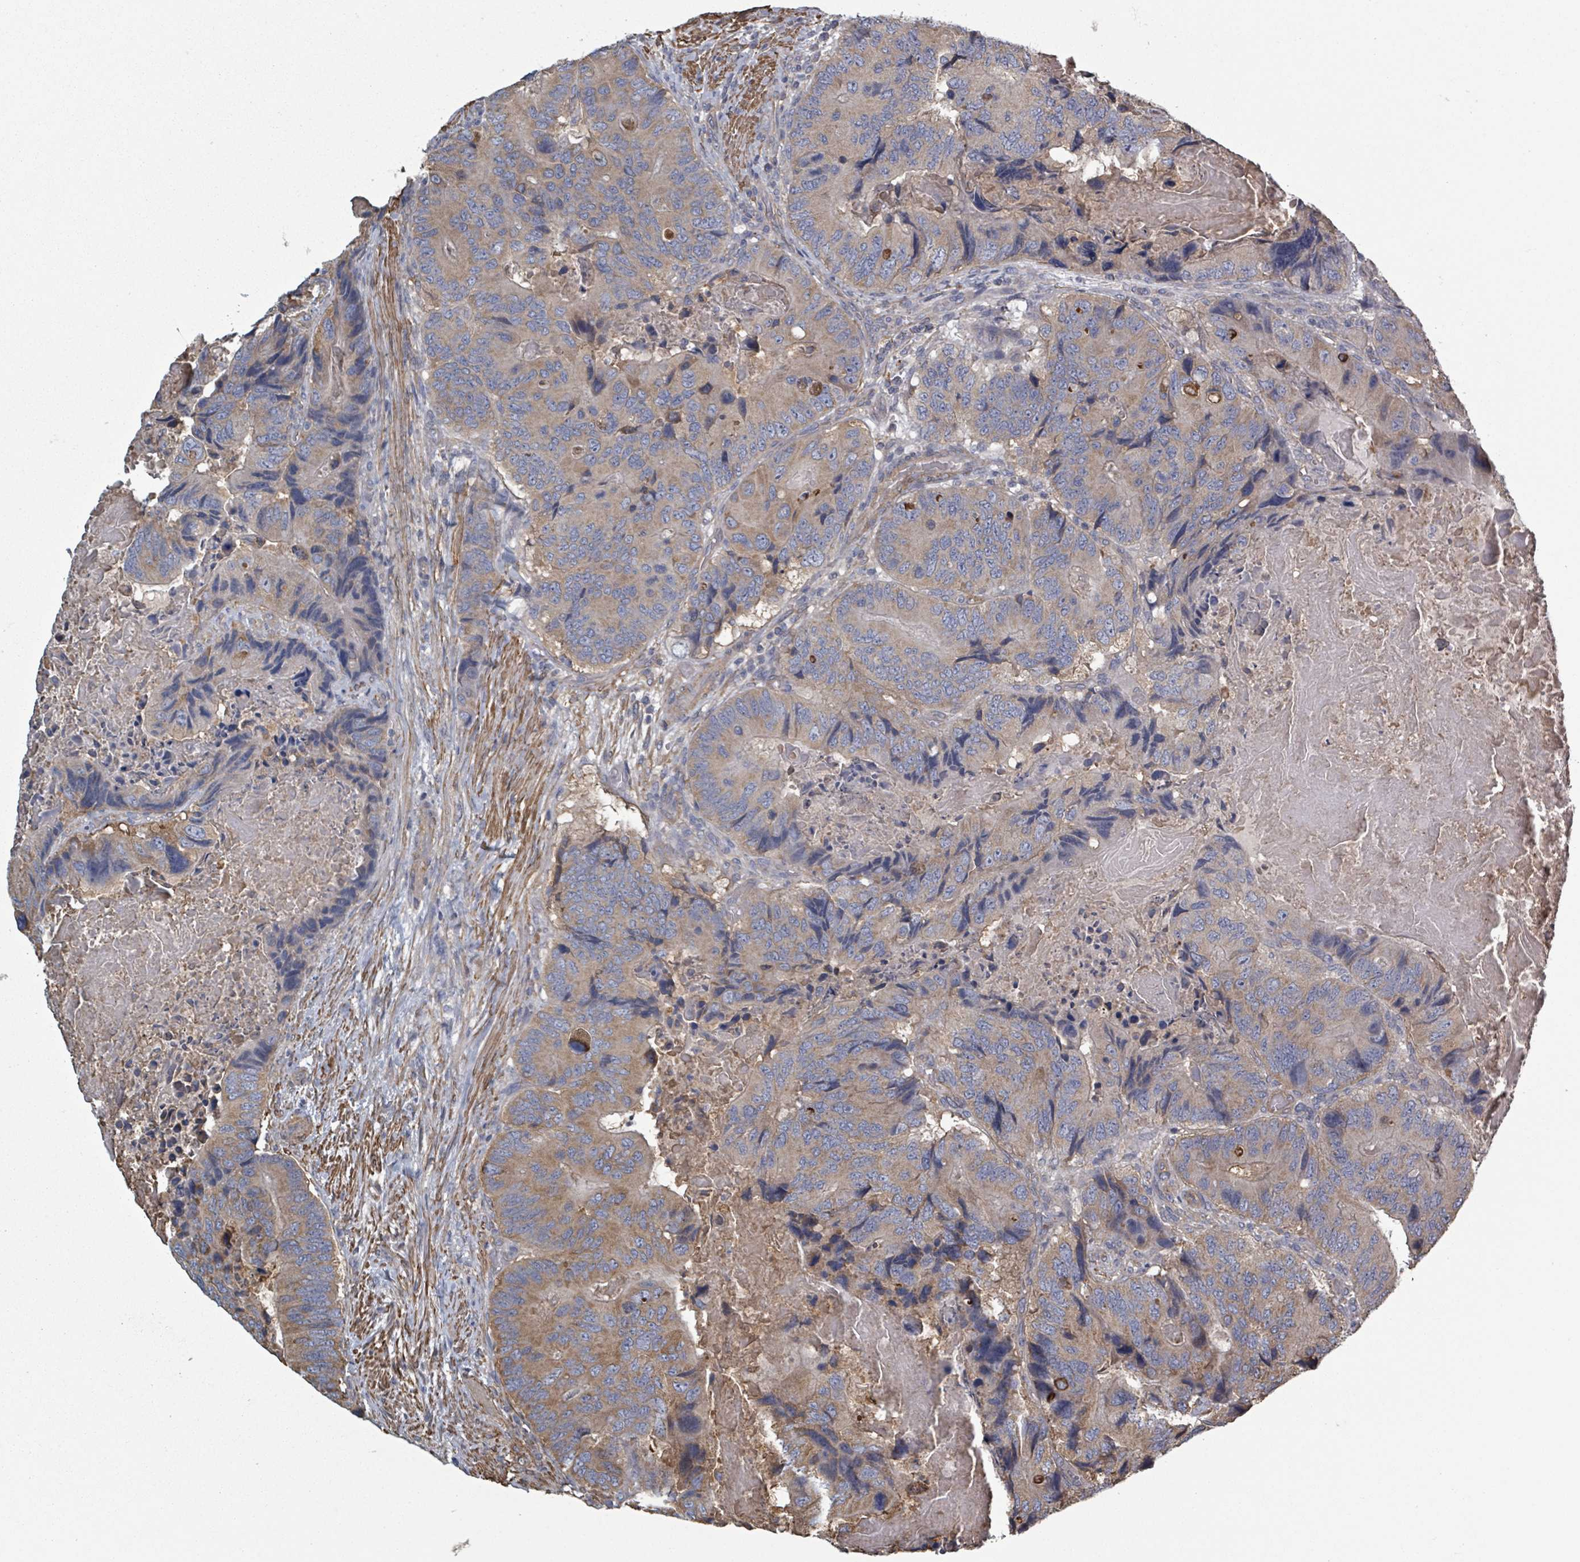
{"staining": {"intensity": "weak", "quantity": ">75%", "location": "cytoplasmic/membranous"}, "tissue": "colorectal cancer", "cell_type": "Tumor cells", "image_type": "cancer", "snomed": [{"axis": "morphology", "description": "Adenocarcinoma, NOS"}, {"axis": "topography", "description": "Colon"}], "caption": "This is an image of immunohistochemistry staining of adenocarcinoma (colorectal), which shows weak staining in the cytoplasmic/membranous of tumor cells.", "gene": "ADCK1", "patient": {"sex": "male", "age": 84}}